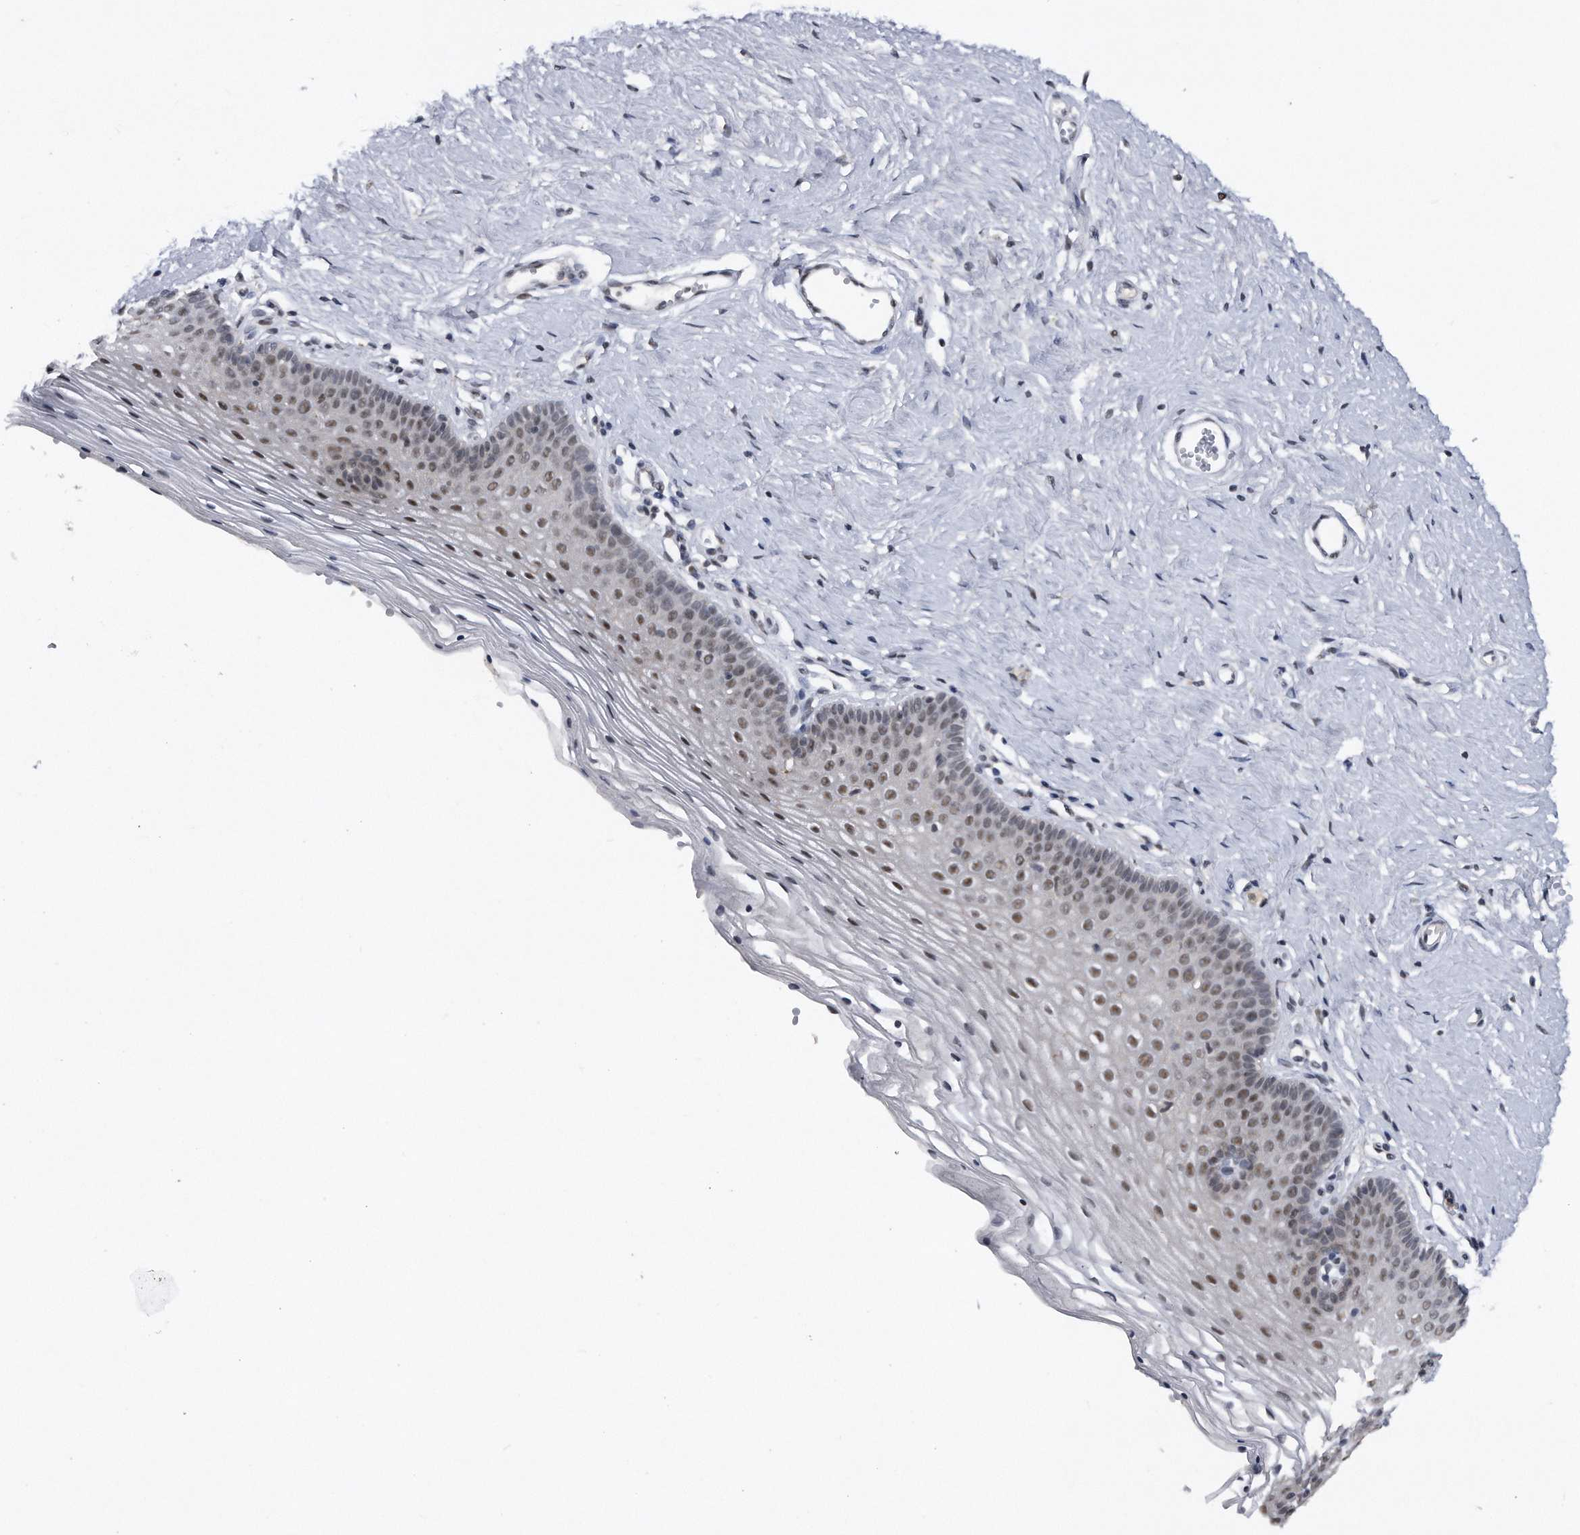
{"staining": {"intensity": "weak", "quantity": "25%-75%", "location": "nuclear"}, "tissue": "vagina", "cell_type": "Squamous epithelial cells", "image_type": "normal", "snomed": [{"axis": "morphology", "description": "Normal tissue, NOS"}, {"axis": "topography", "description": "Vagina"}], "caption": "The photomicrograph reveals staining of normal vagina, revealing weak nuclear protein staining (brown color) within squamous epithelial cells. (IHC, brightfield microscopy, high magnification).", "gene": "VIRMA", "patient": {"sex": "female", "age": 32}}